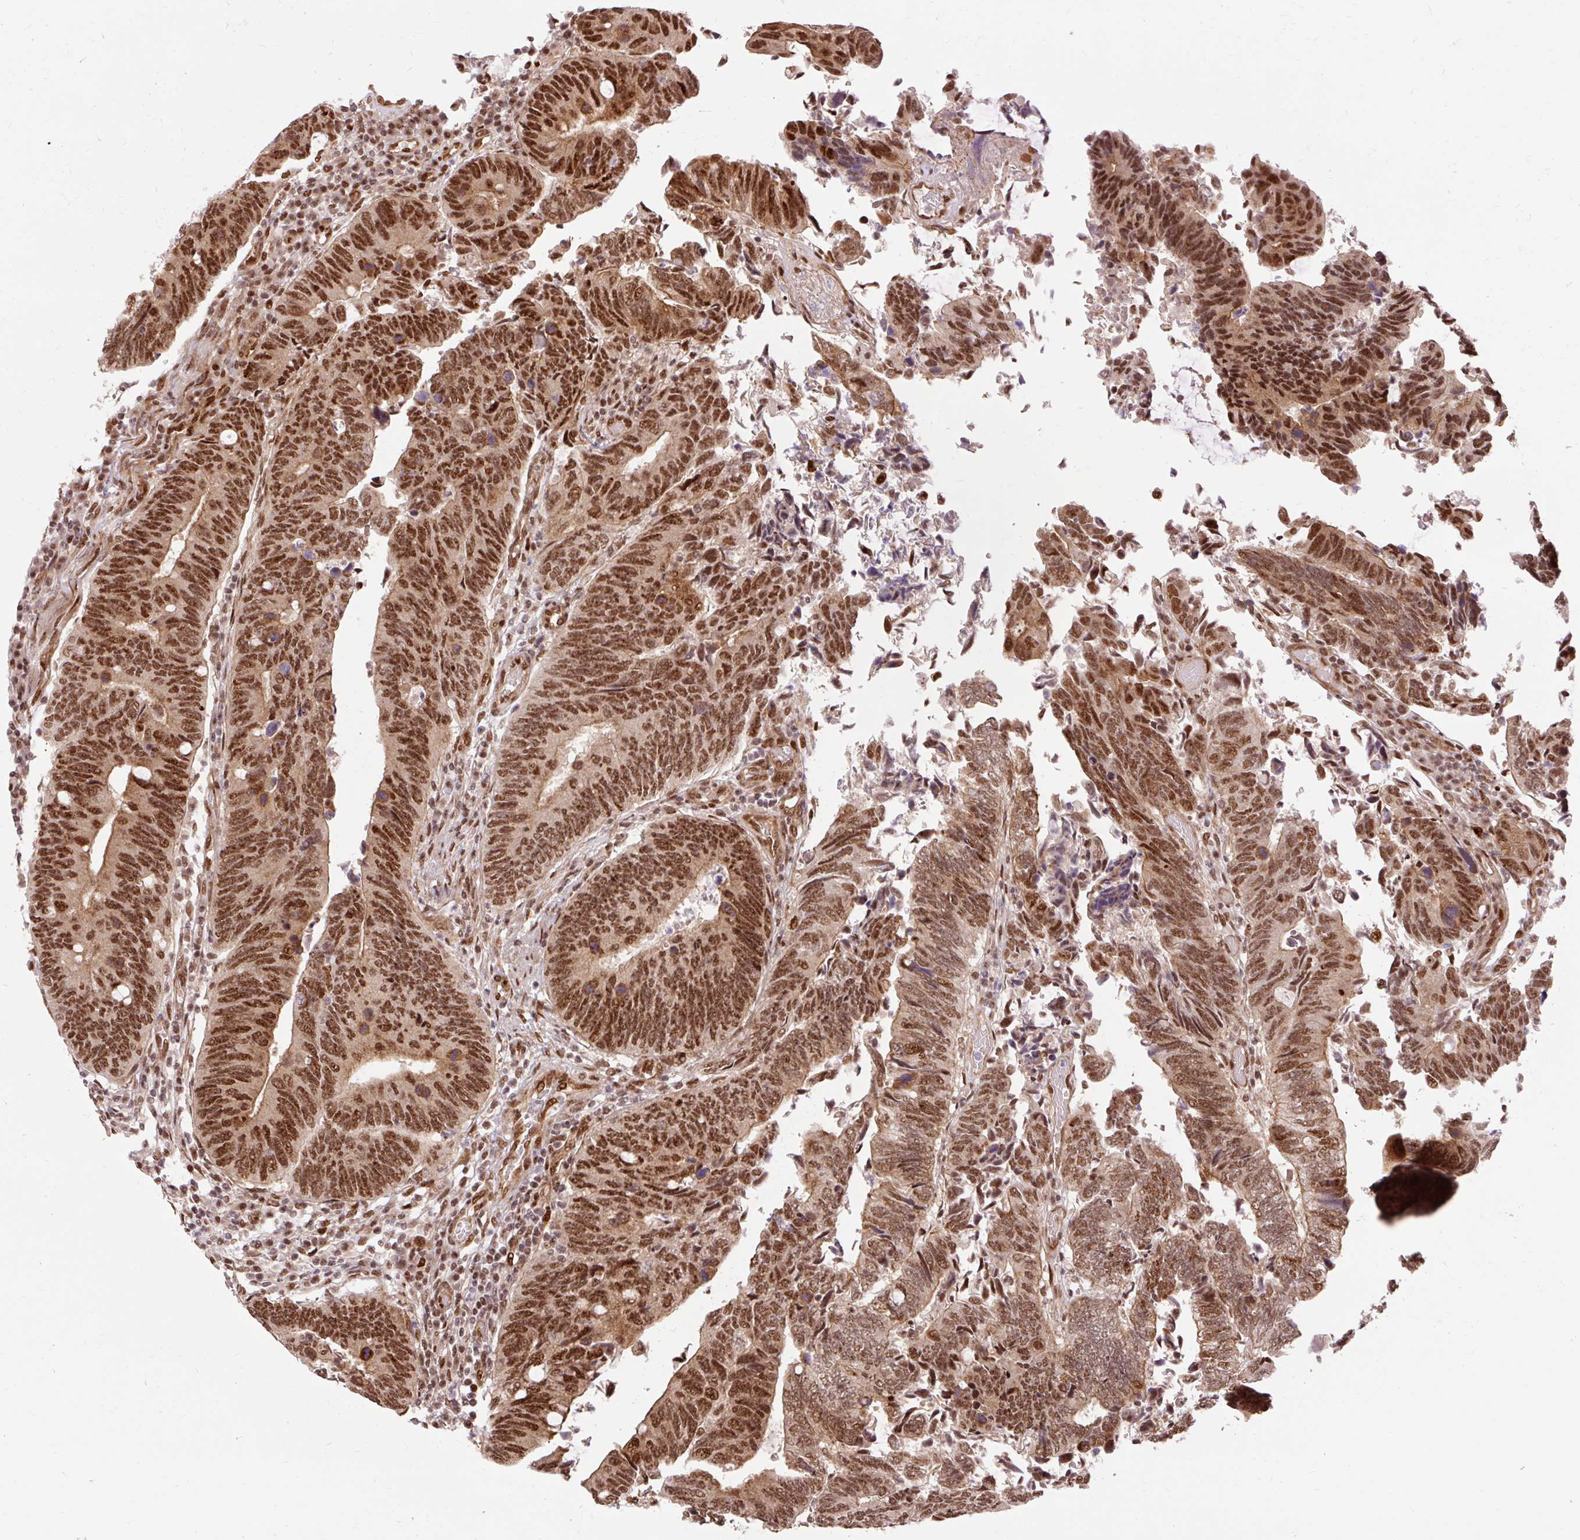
{"staining": {"intensity": "strong", "quantity": ">75%", "location": "nuclear"}, "tissue": "colorectal cancer", "cell_type": "Tumor cells", "image_type": "cancer", "snomed": [{"axis": "morphology", "description": "Adenocarcinoma, NOS"}, {"axis": "topography", "description": "Colon"}], "caption": "Colorectal cancer stained with DAB immunohistochemistry (IHC) reveals high levels of strong nuclear expression in about >75% of tumor cells. (Brightfield microscopy of DAB IHC at high magnification).", "gene": "MECOM", "patient": {"sex": "male", "age": 87}}